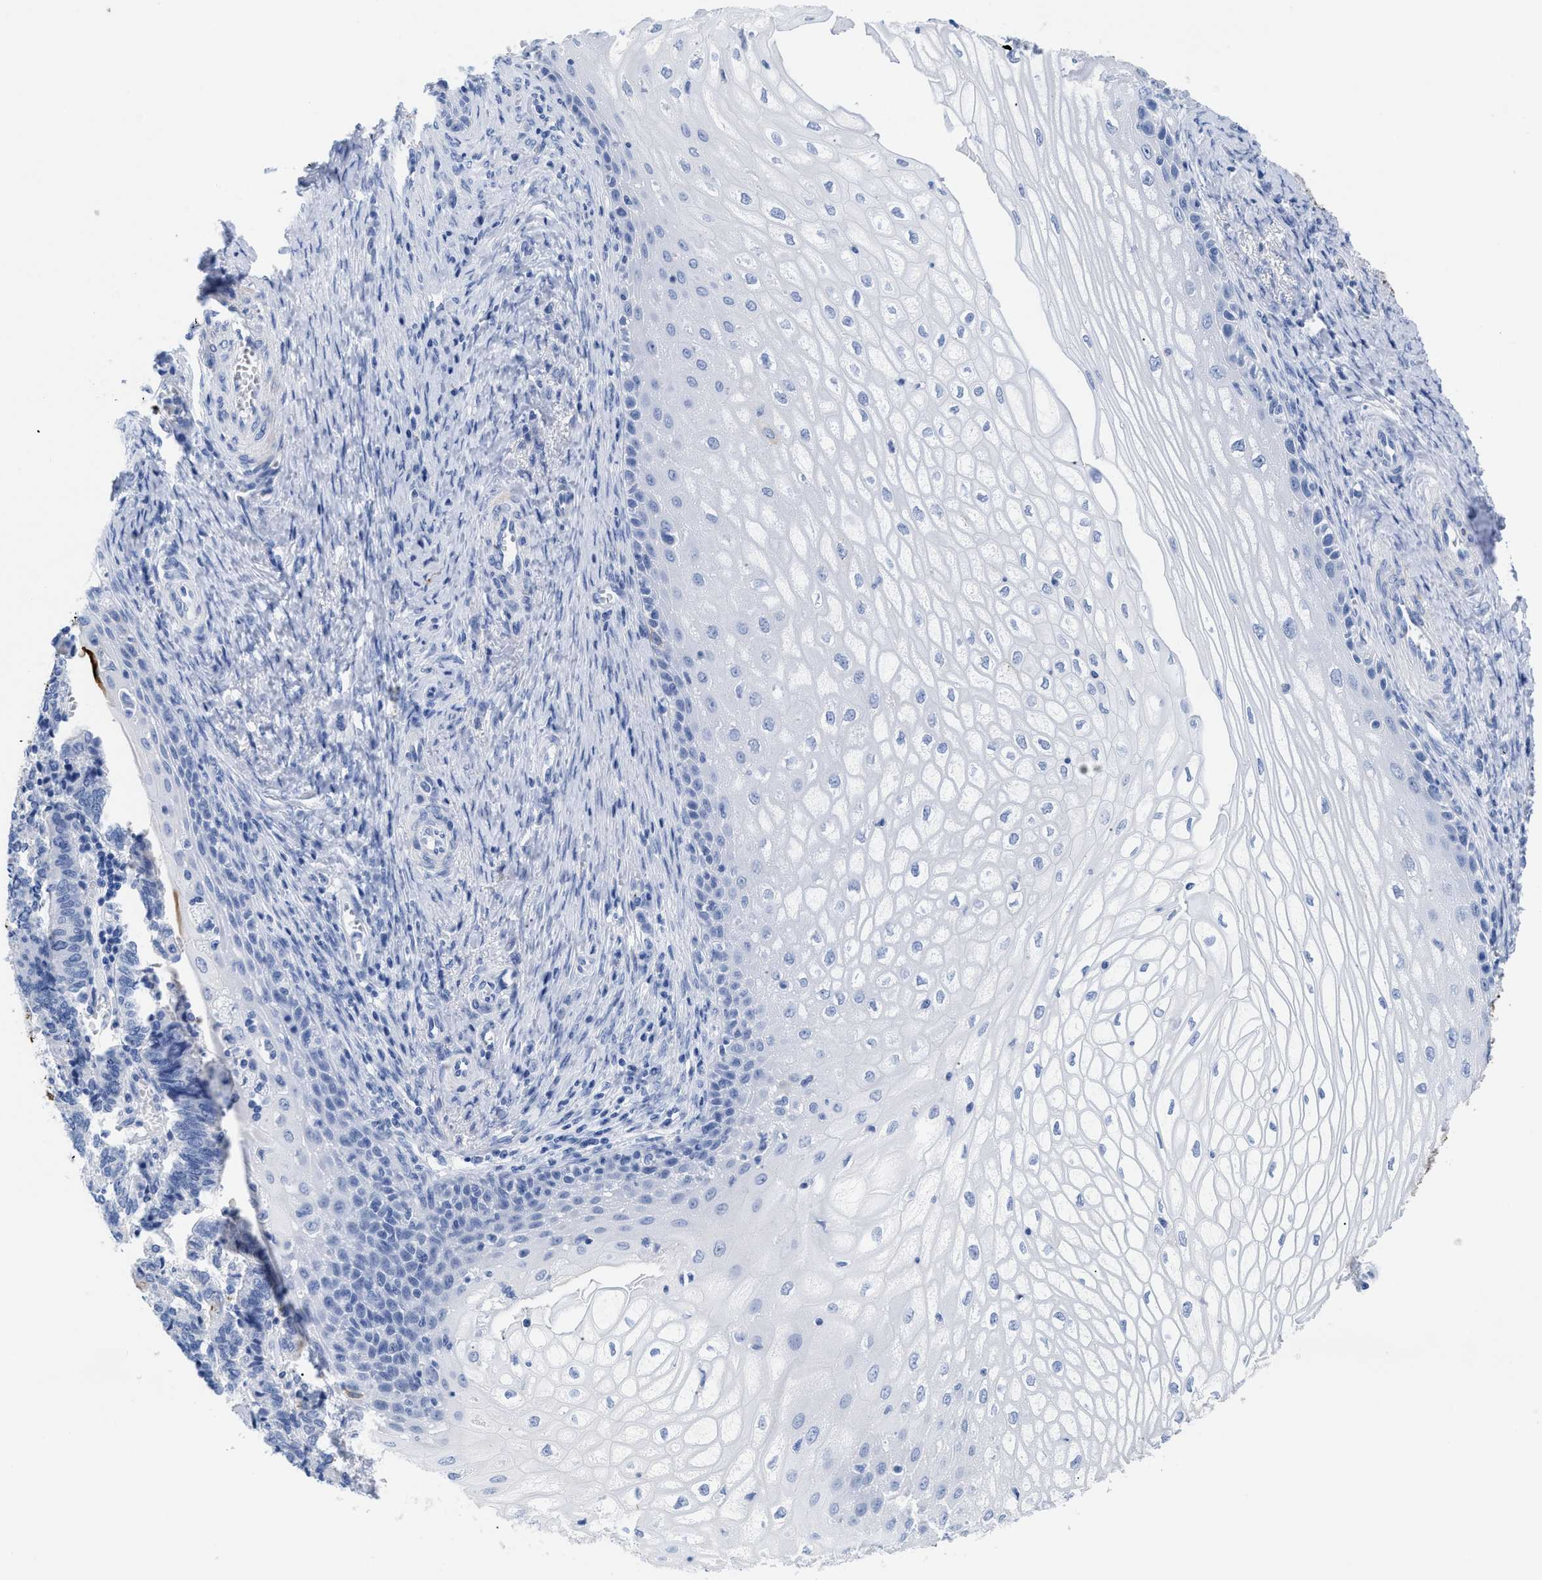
{"staining": {"intensity": "negative", "quantity": "none", "location": "none"}, "tissue": "cervical cancer", "cell_type": "Tumor cells", "image_type": "cancer", "snomed": [{"axis": "morphology", "description": "Adenocarcinoma, NOS"}, {"axis": "topography", "description": "Cervix"}], "caption": "DAB immunohistochemical staining of human adenocarcinoma (cervical) displays no significant staining in tumor cells. The staining was performed using DAB to visualize the protein expression in brown, while the nuclei were stained in blue with hematoxylin (Magnification: 20x).", "gene": "DUSP26", "patient": {"sex": "female", "age": 44}}